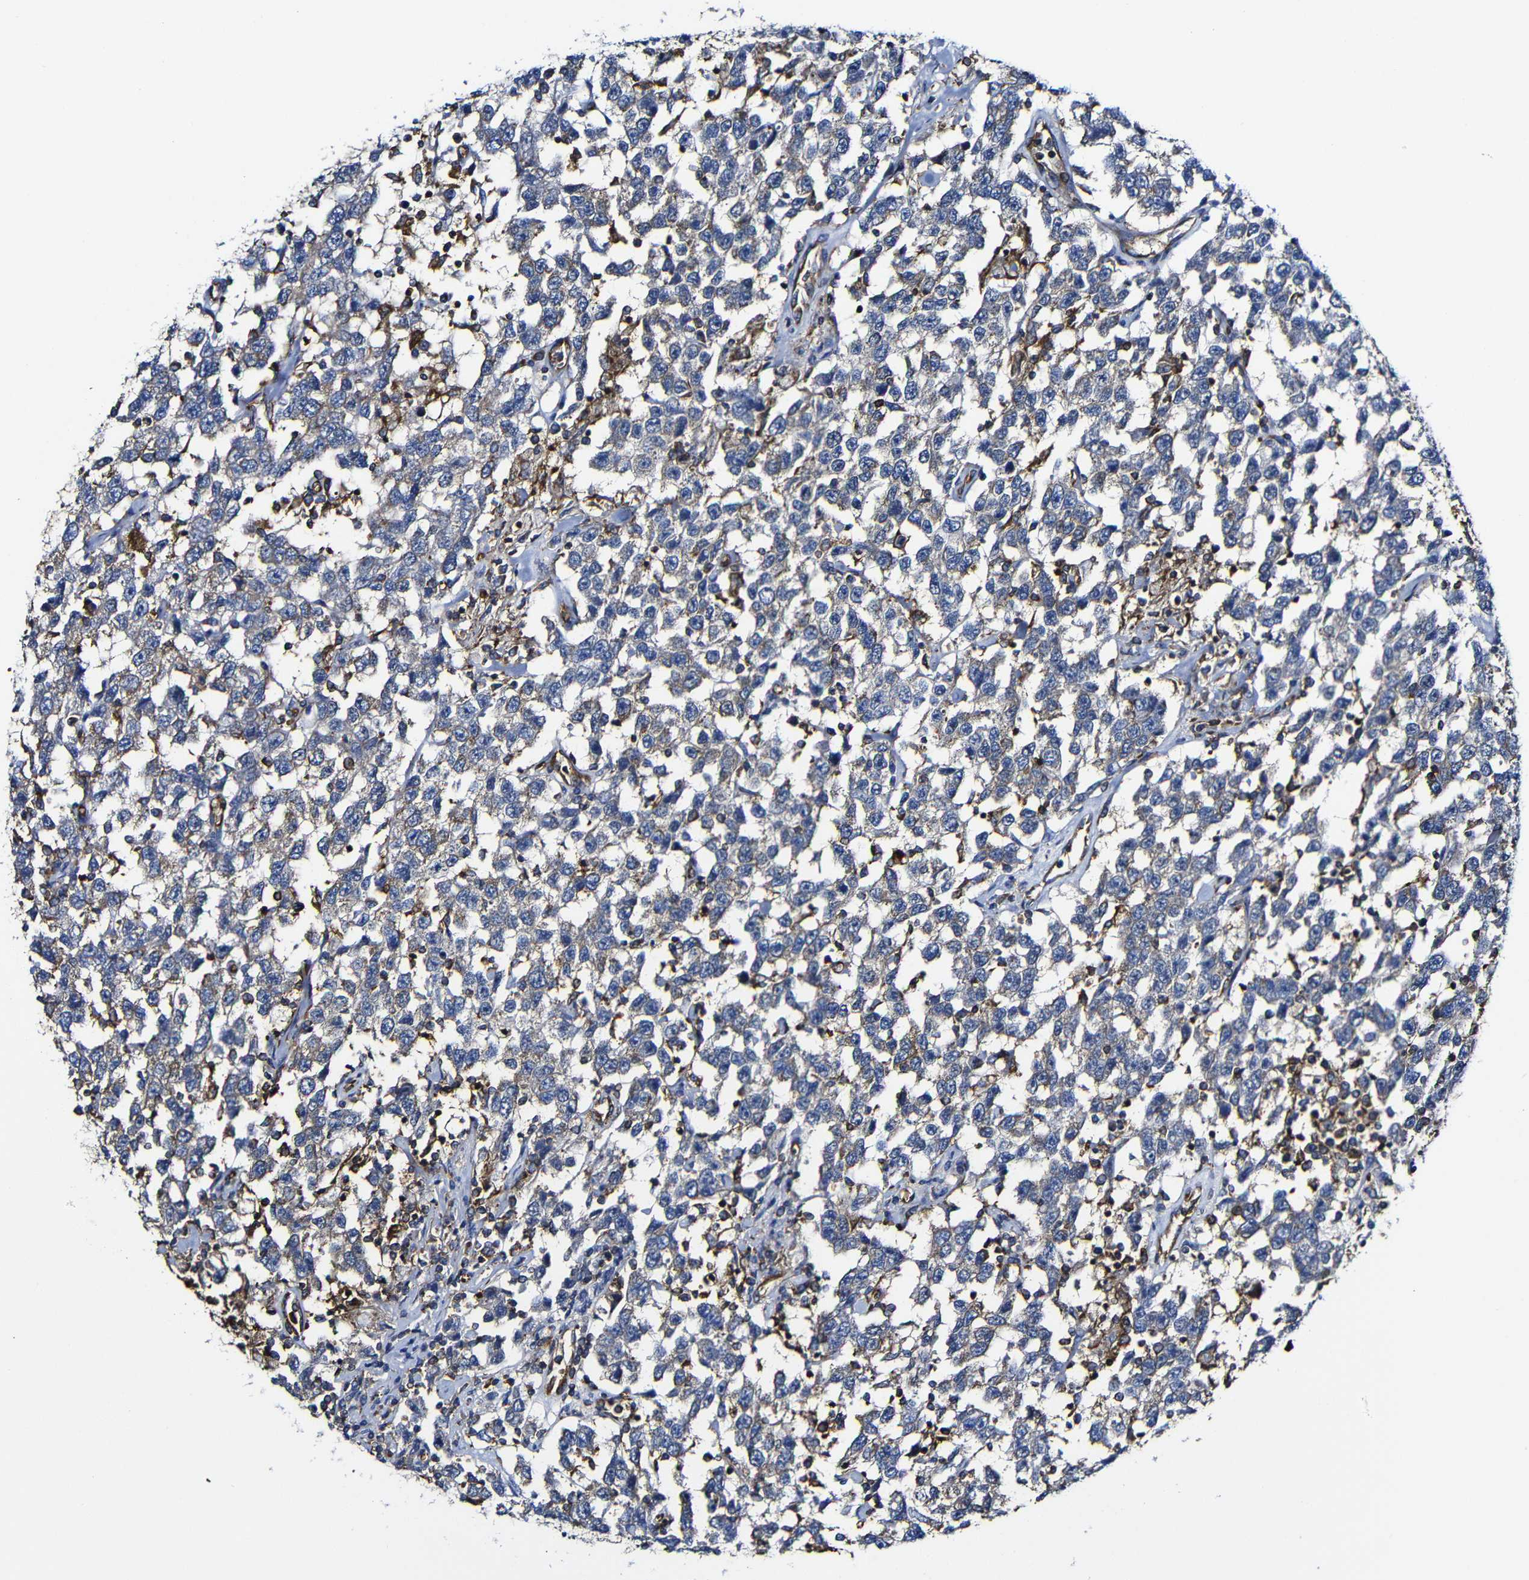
{"staining": {"intensity": "negative", "quantity": "none", "location": "none"}, "tissue": "testis cancer", "cell_type": "Tumor cells", "image_type": "cancer", "snomed": [{"axis": "morphology", "description": "Seminoma, NOS"}, {"axis": "topography", "description": "Testis"}], "caption": "IHC of testis cancer reveals no positivity in tumor cells. (Stains: DAB immunohistochemistry with hematoxylin counter stain, Microscopy: brightfield microscopy at high magnification).", "gene": "MSN", "patient": {"sex": "male", "age": 41}}